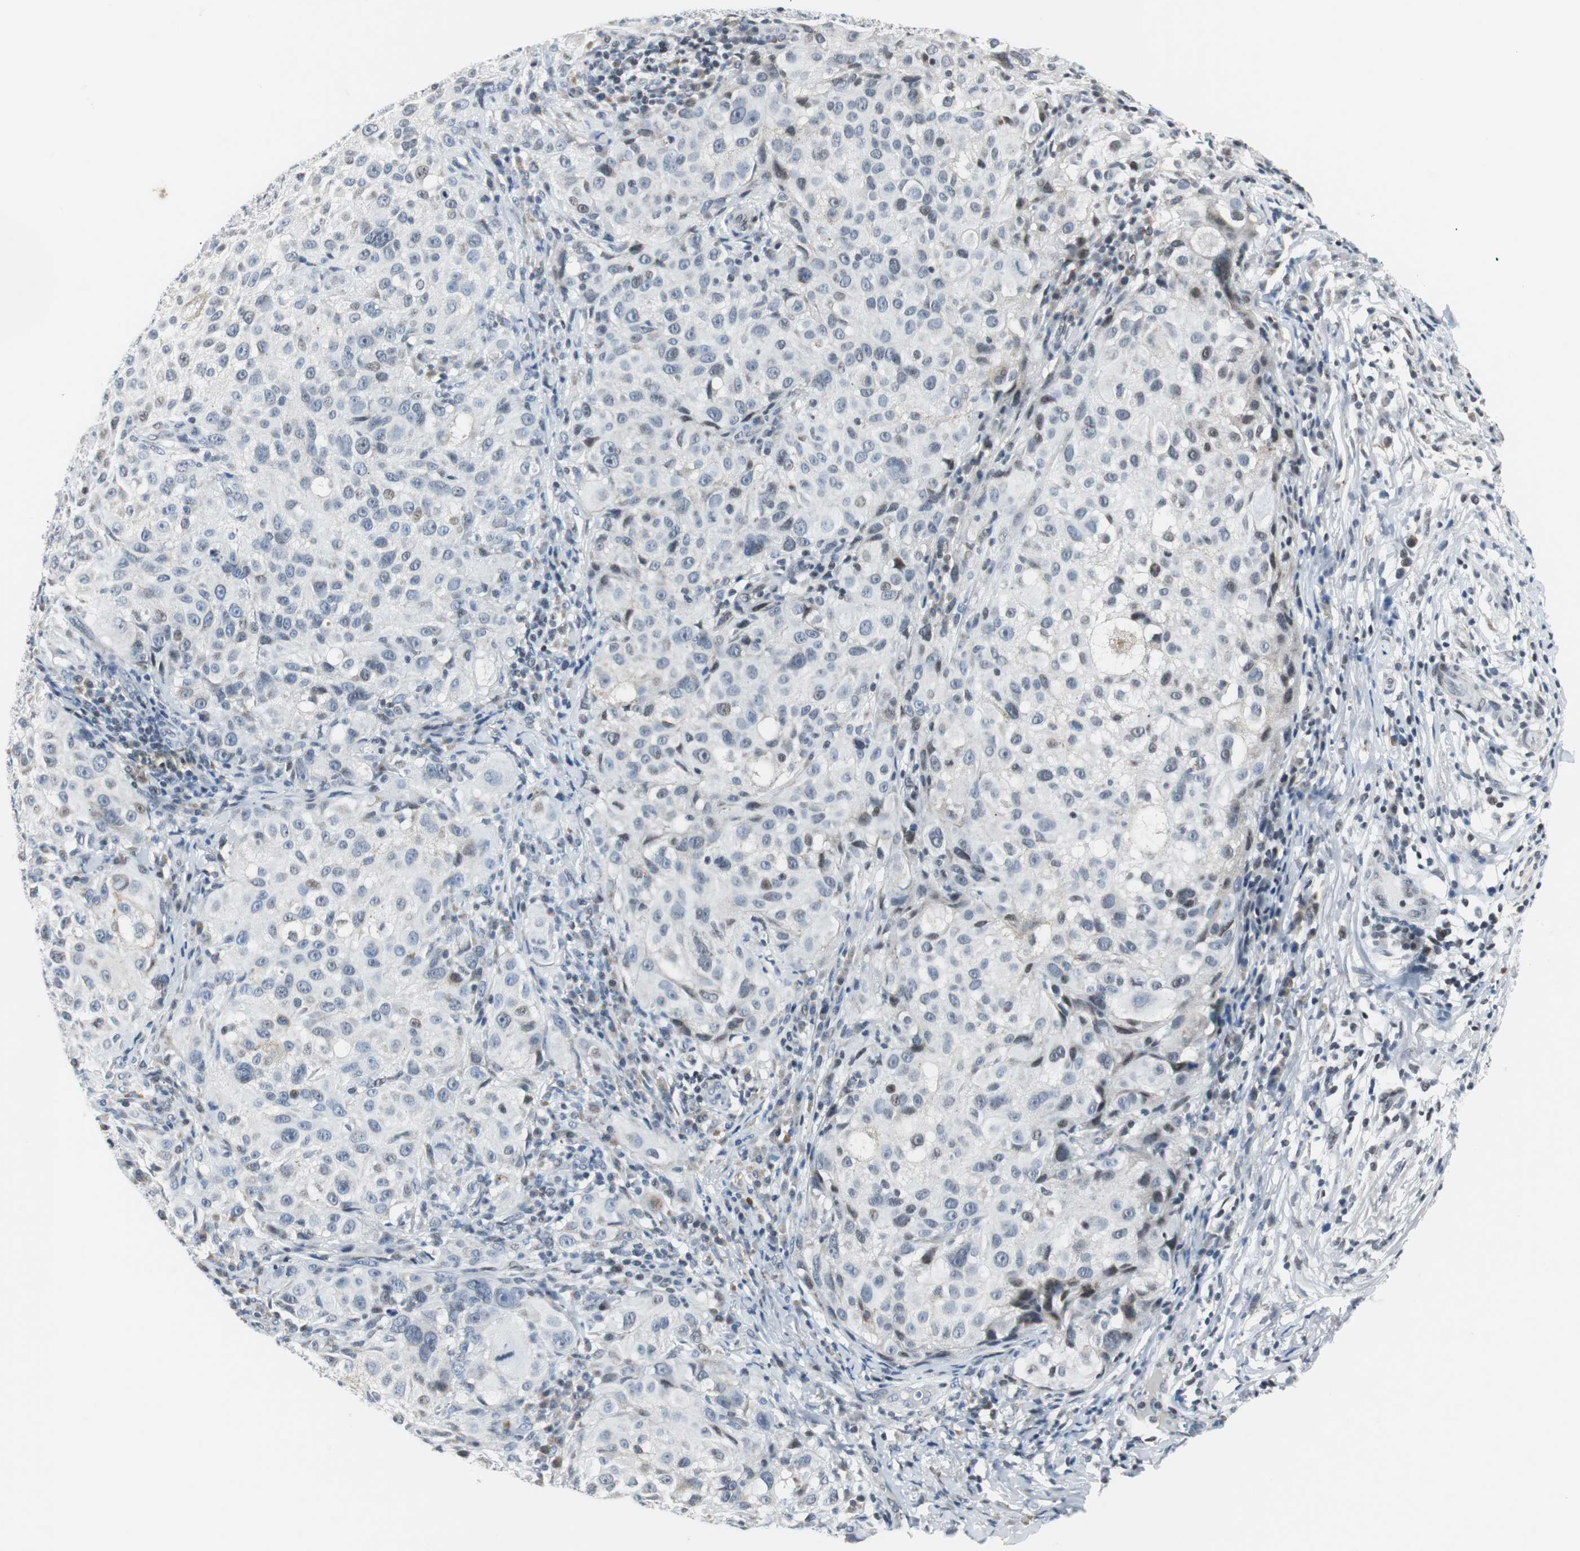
{"staining": {"intensity": "weak", "quantity": "<25%", "location": "nuclear"}, "tissue": "melanoma", "cell_type": "Tumor cells", "image_type": "cancer", "snomed": [{"axis": "morphology", "description": "Necrosis, NOS"}, {"axis": "morphology", "description": "Malignant melanoma, NOS"}, {"axis": "topography", "description": "Skin"}], "caption": "Tumor cells are negative for protein expression in human melanoma. The staining was performed using DAB (3,3'-diaminobenzidine) to visualize the protein expression in brown, while the nuclei were stained in blue with hematoxylin (Magnification: 20x).", "gene": "MTA1", "patient": {"sex": "female", "age": 87}}